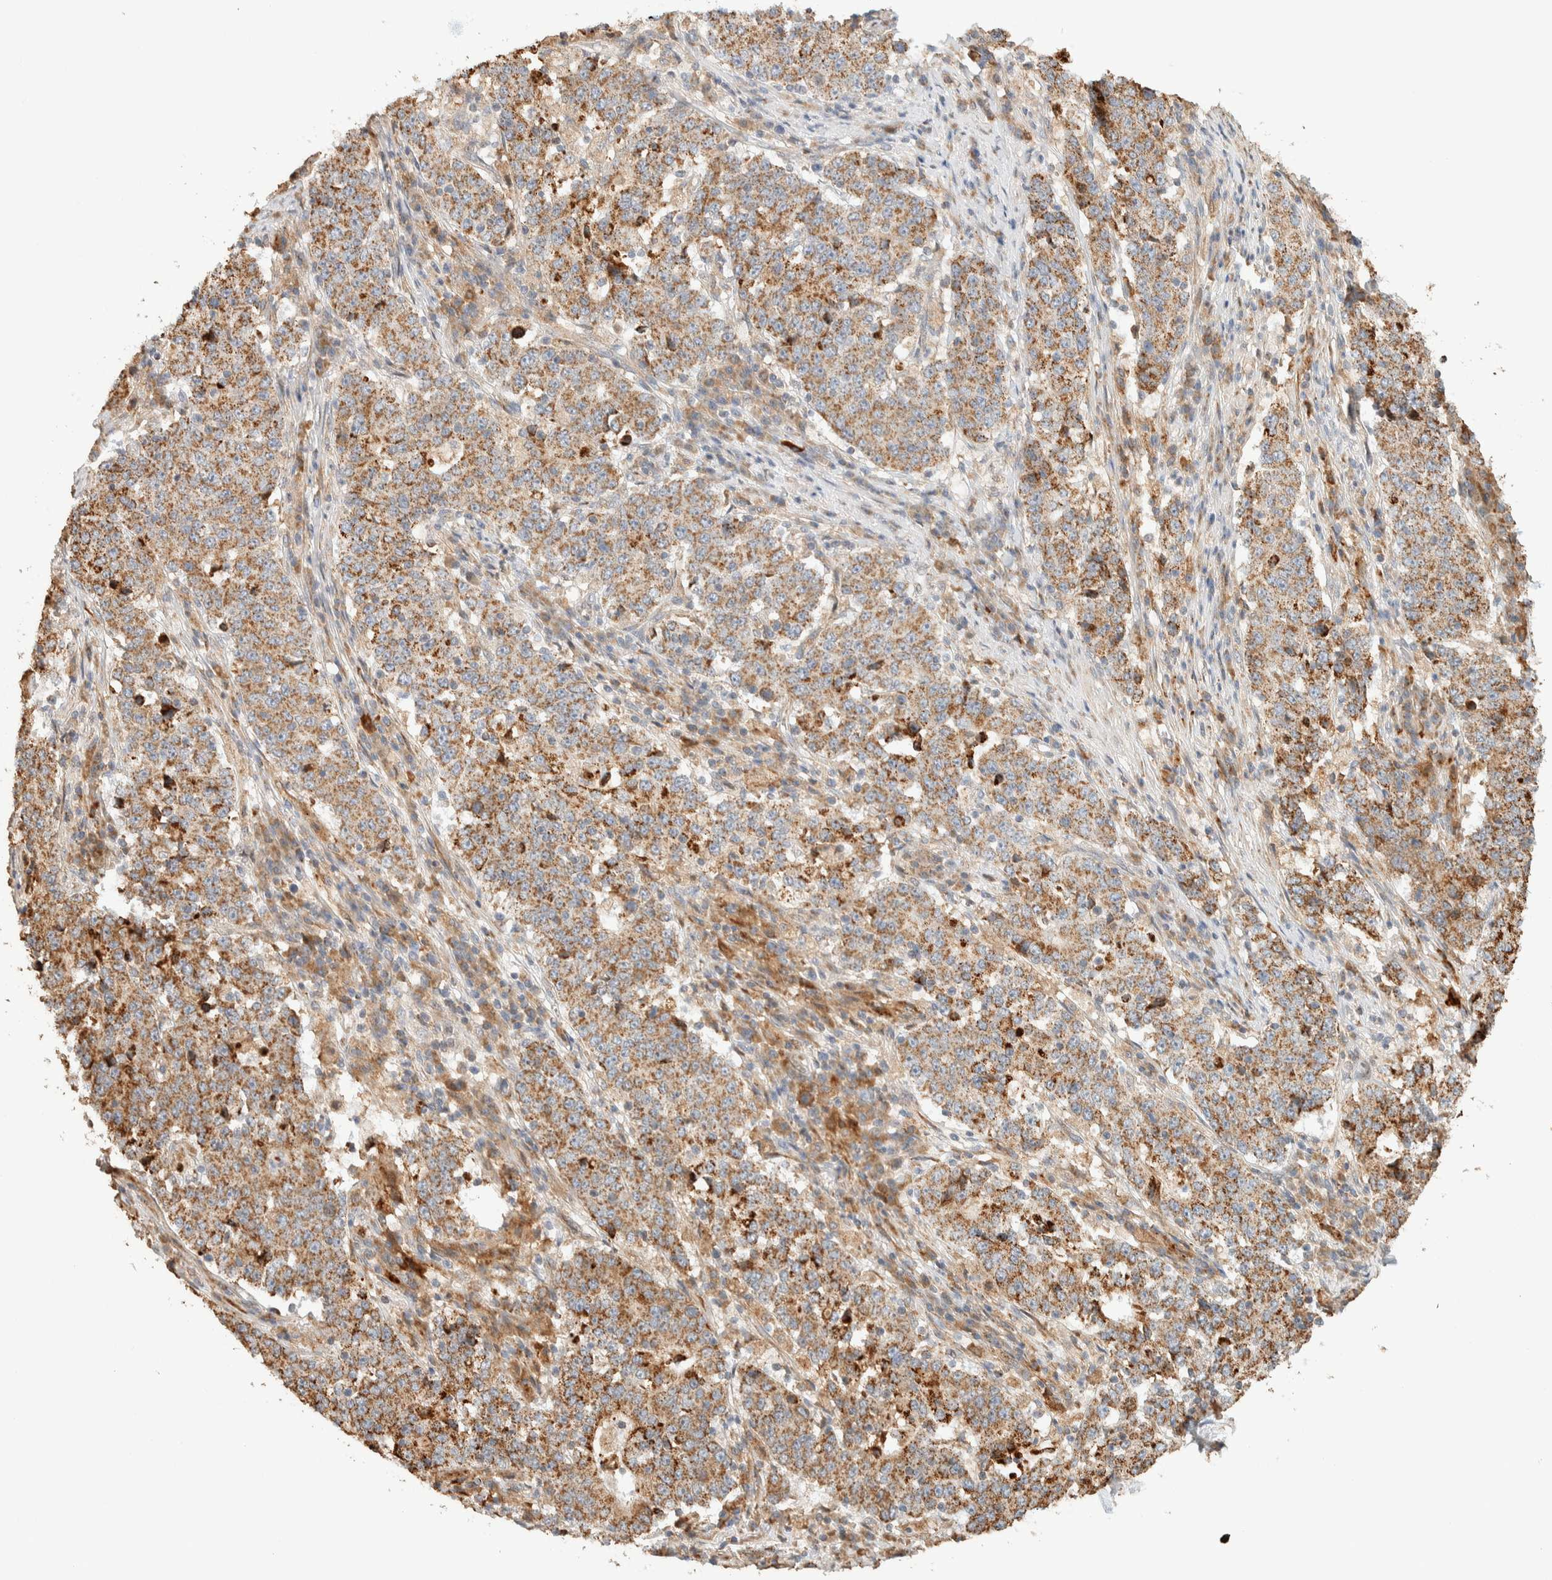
{"staining": {"intensity": "moderate", "quantity": ">75%", "location": "cytoplasmic/membranous"}, "tissue": "stomach cancer", "cell_type": "Tumor cells", "image_type": "cancer", "snomed": [{"axis": "morphology", "description": "Adenocarcinoma, NOS"}, {"axis": "topography", "description": "Stomach"}], "caption": "This micrograph shows adenocarcinoma (stomach) stained with immunohistochemistry (IHC) to label a protein in brown. The cytoplasmic/membranous of tumor cells show moderate positivity for the protein. Nuclei are counter-stained blue.", "gene": "KIF9", "patient": {"sex": "male", "age": 59}}